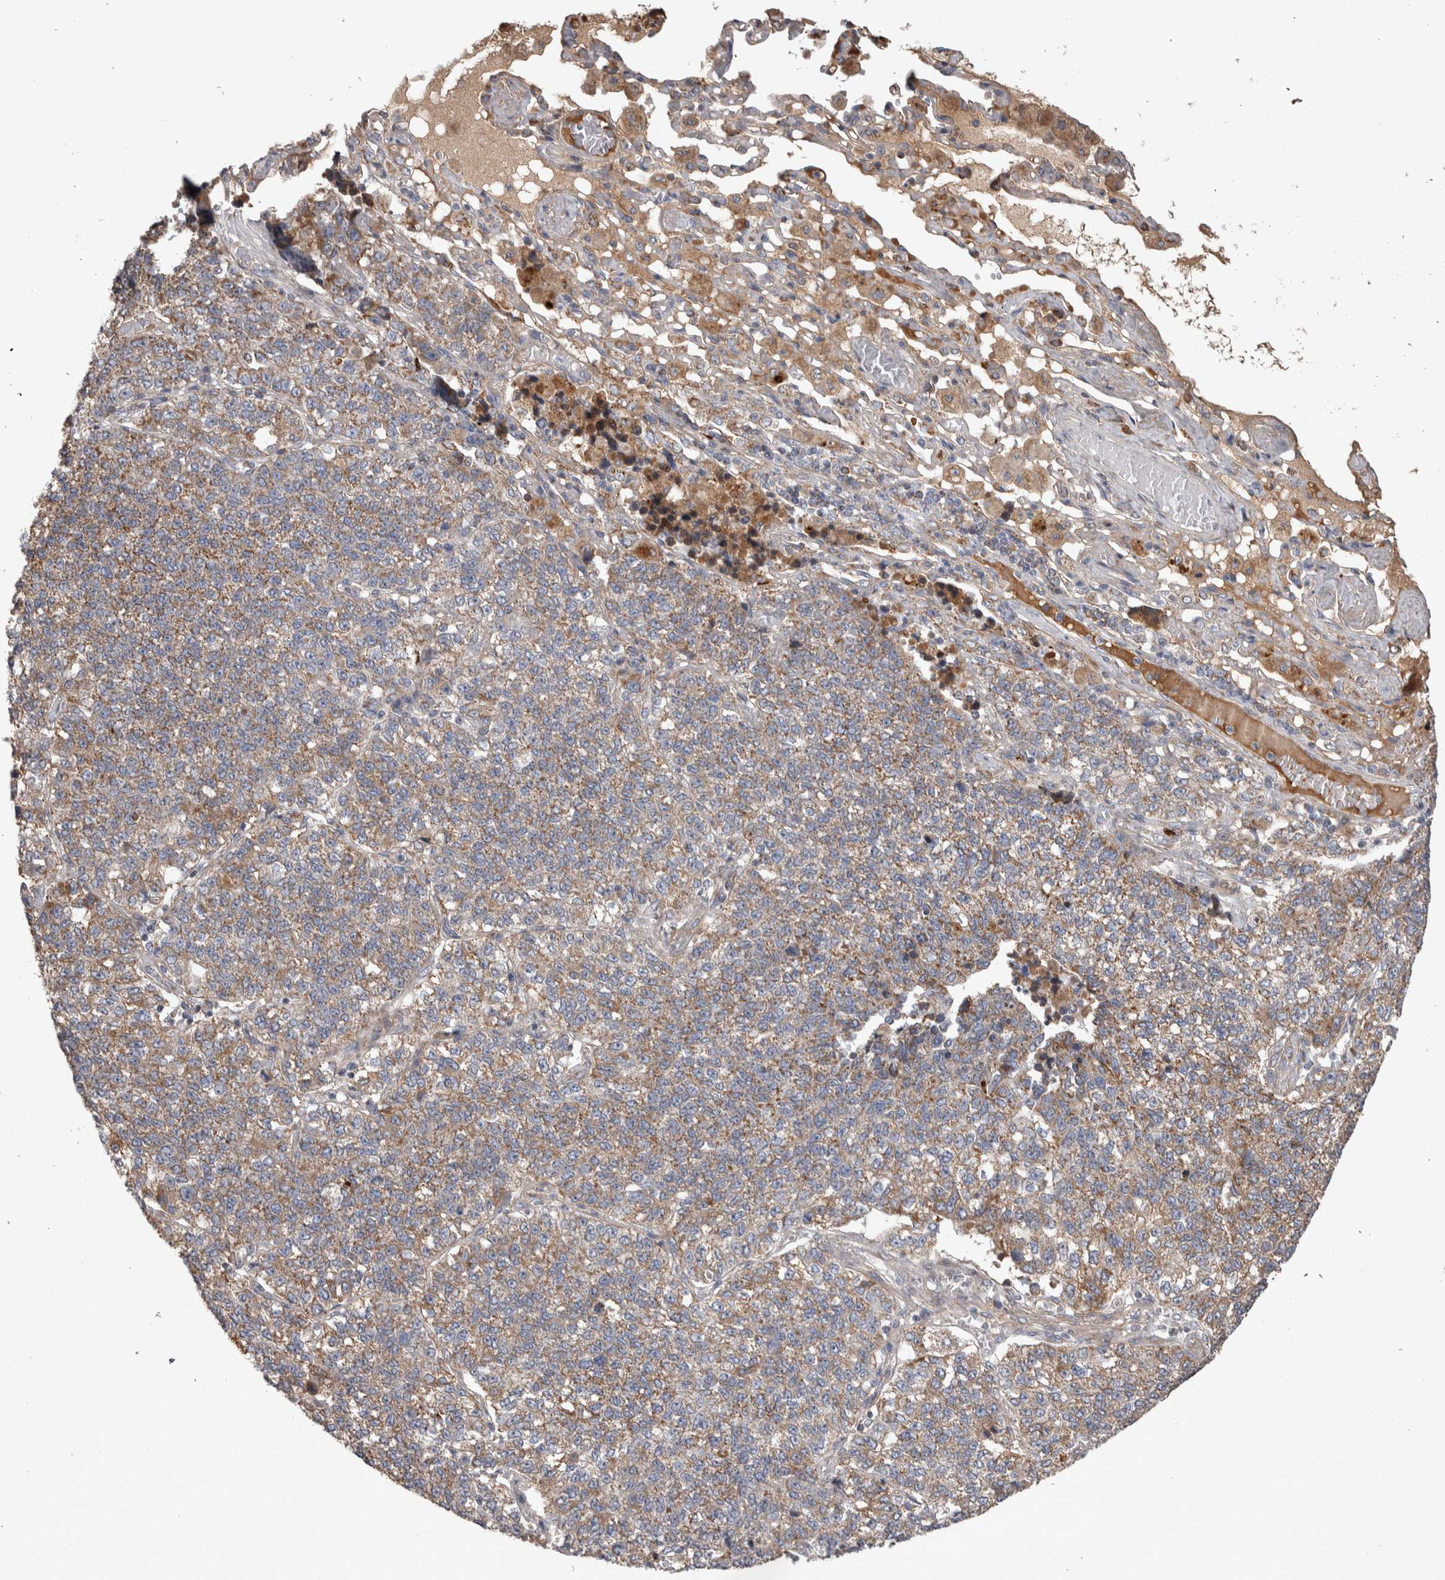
{"staining": {"intensity": "moderate", "quantity": ">75%", "location": "cytoplasmic/membranous"}, "tissue": "lung cancer", "cell_type": "Tumor cells", "image_type": "cancer", "snomed": [{"axis": "morphology", "description": "Adenocarcinoma, NOS"}, {"axis": "topography", "description": "Lung"}], "caption": "Adenocarcinoma (lung) stained for a protein shows moderate cytoplasmic/membranous positivity in tumor cells. (Stains: DAB in brown, nuclei in blue, Microscopy: brightfield microscopy at high magnification).", "gene": "SCO1", "patient": {"sex": "male", "age": 49}}